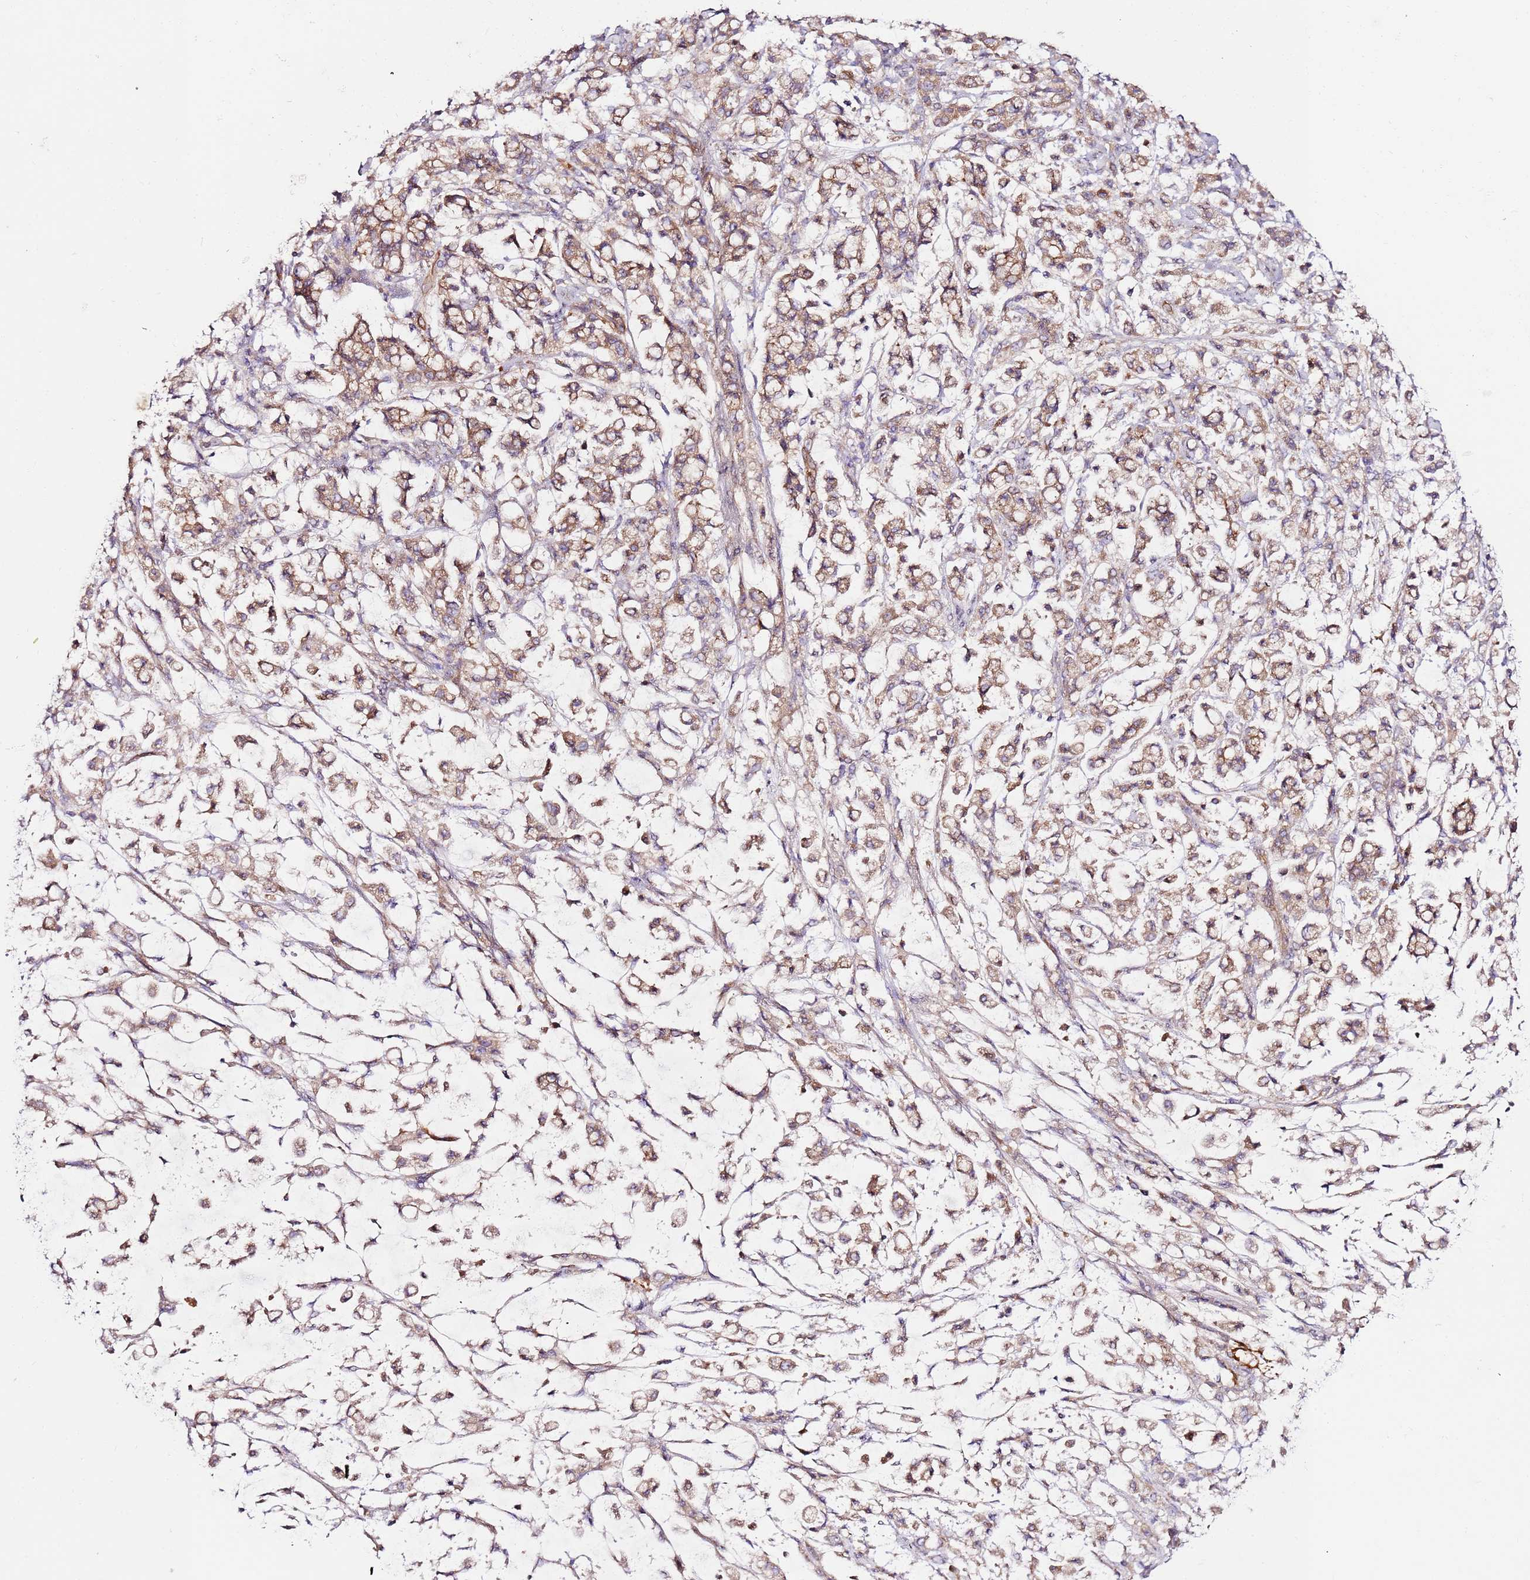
{"staining": {"intensity": "moderate", "quantity": ">75%", "location": "cytoplasmic/membranous"}, "tissue": "stomach cancer", "cell_type": "Tumor cells", "image_type": "cancer", "snomed": [{"axis": "morphology", "description": "Adenocarcinoma, NOS"}, {"axis": "topography", "description": "Stomach"}], "caption": "IHC (DAB (3,3'-diaminobenzidine)) staining of stomach cancer (adenocarcinoma) reveals moderate cytoplasmic/membranous protein staining in about >75% of tumor cells. Immunohistochemistry stains the protein in brown and the nuclei are stained blue.", "gene": "FLVCR1", "patient": {"sex": "female", "age": 60}}